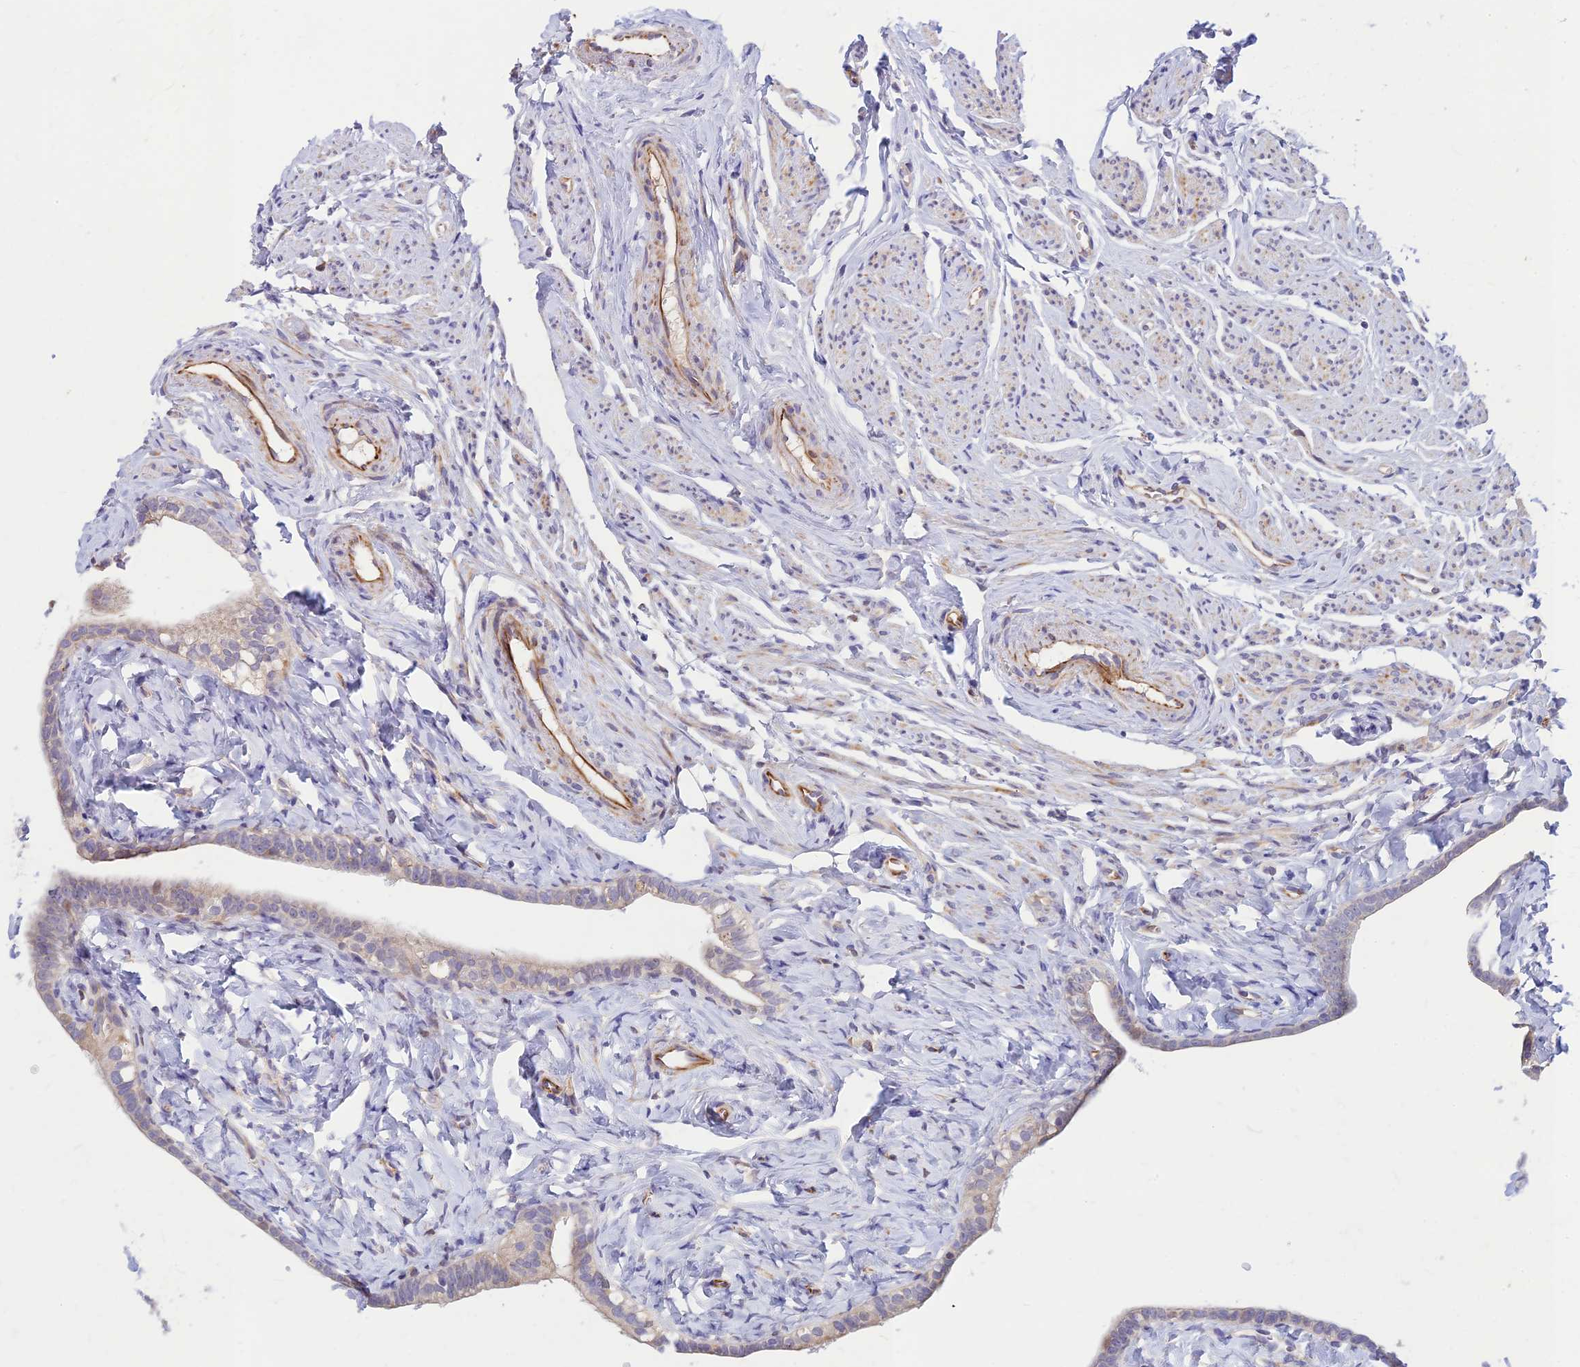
{"staining": {"intensity": "negative", "quantity": "none", "location": "none"}, "tissue": "fallopian tube", "cell_type": "Glandular cells", "image_type": "normal", "snomed": [{"axis": "morphology", "description": "Normal tissue, NOS"}, {"axis": "topography", "description": "Fallopian tube"}], "caption": "Immunohistochemistry of normal human fallopian tube displays no expression in glandular cells. (DAB immunohistochemistry, high magnification).", "gene": "ST8SIA5", "patient": {"sex": "female", "age": 66}}